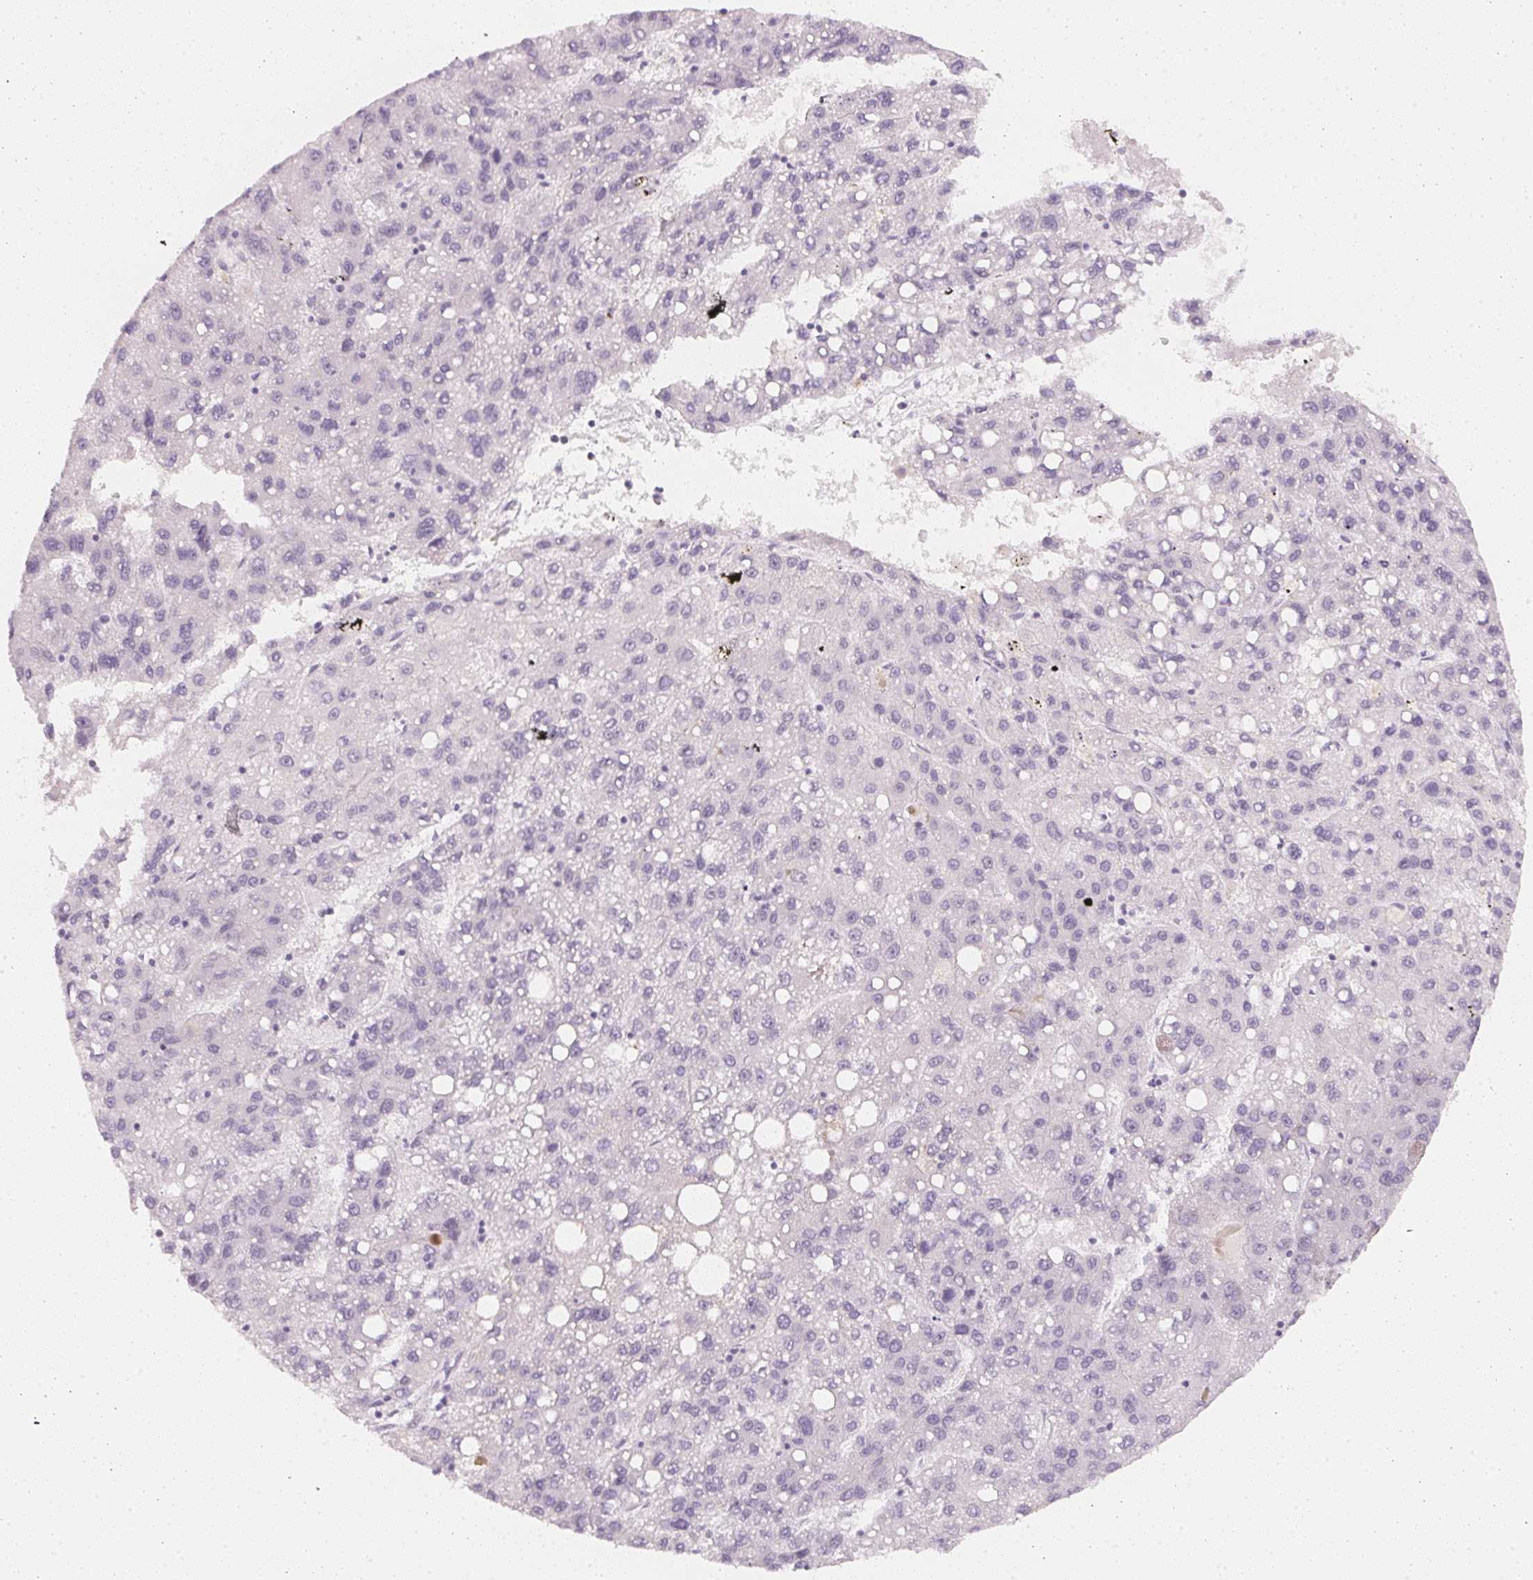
{"staining": {"intensity": "negative", "quantity": "none", "location": "none"}, "tissue": "liver cancer", "cell_type": "Tumor cells", "image_type": "cancer", "snomed": [{"axis": "morphology", "description": "Carcinoma, Hepatocellular, NOS"}, {"axis": "topography", "description": "Liver"}], "caption": "Tumor cells are negative for protein expression in human liver cancer (hepatocellular carcinoma). The staining was performed using DAB (3,3'-diaminobenzidine) to visualize the protein expression in brown, while the nuclei were stained in blue with hematoxylin (Magnification: 20x).", "gene": "CFAP276", "patient": {"sex": "female", "age": 82}}